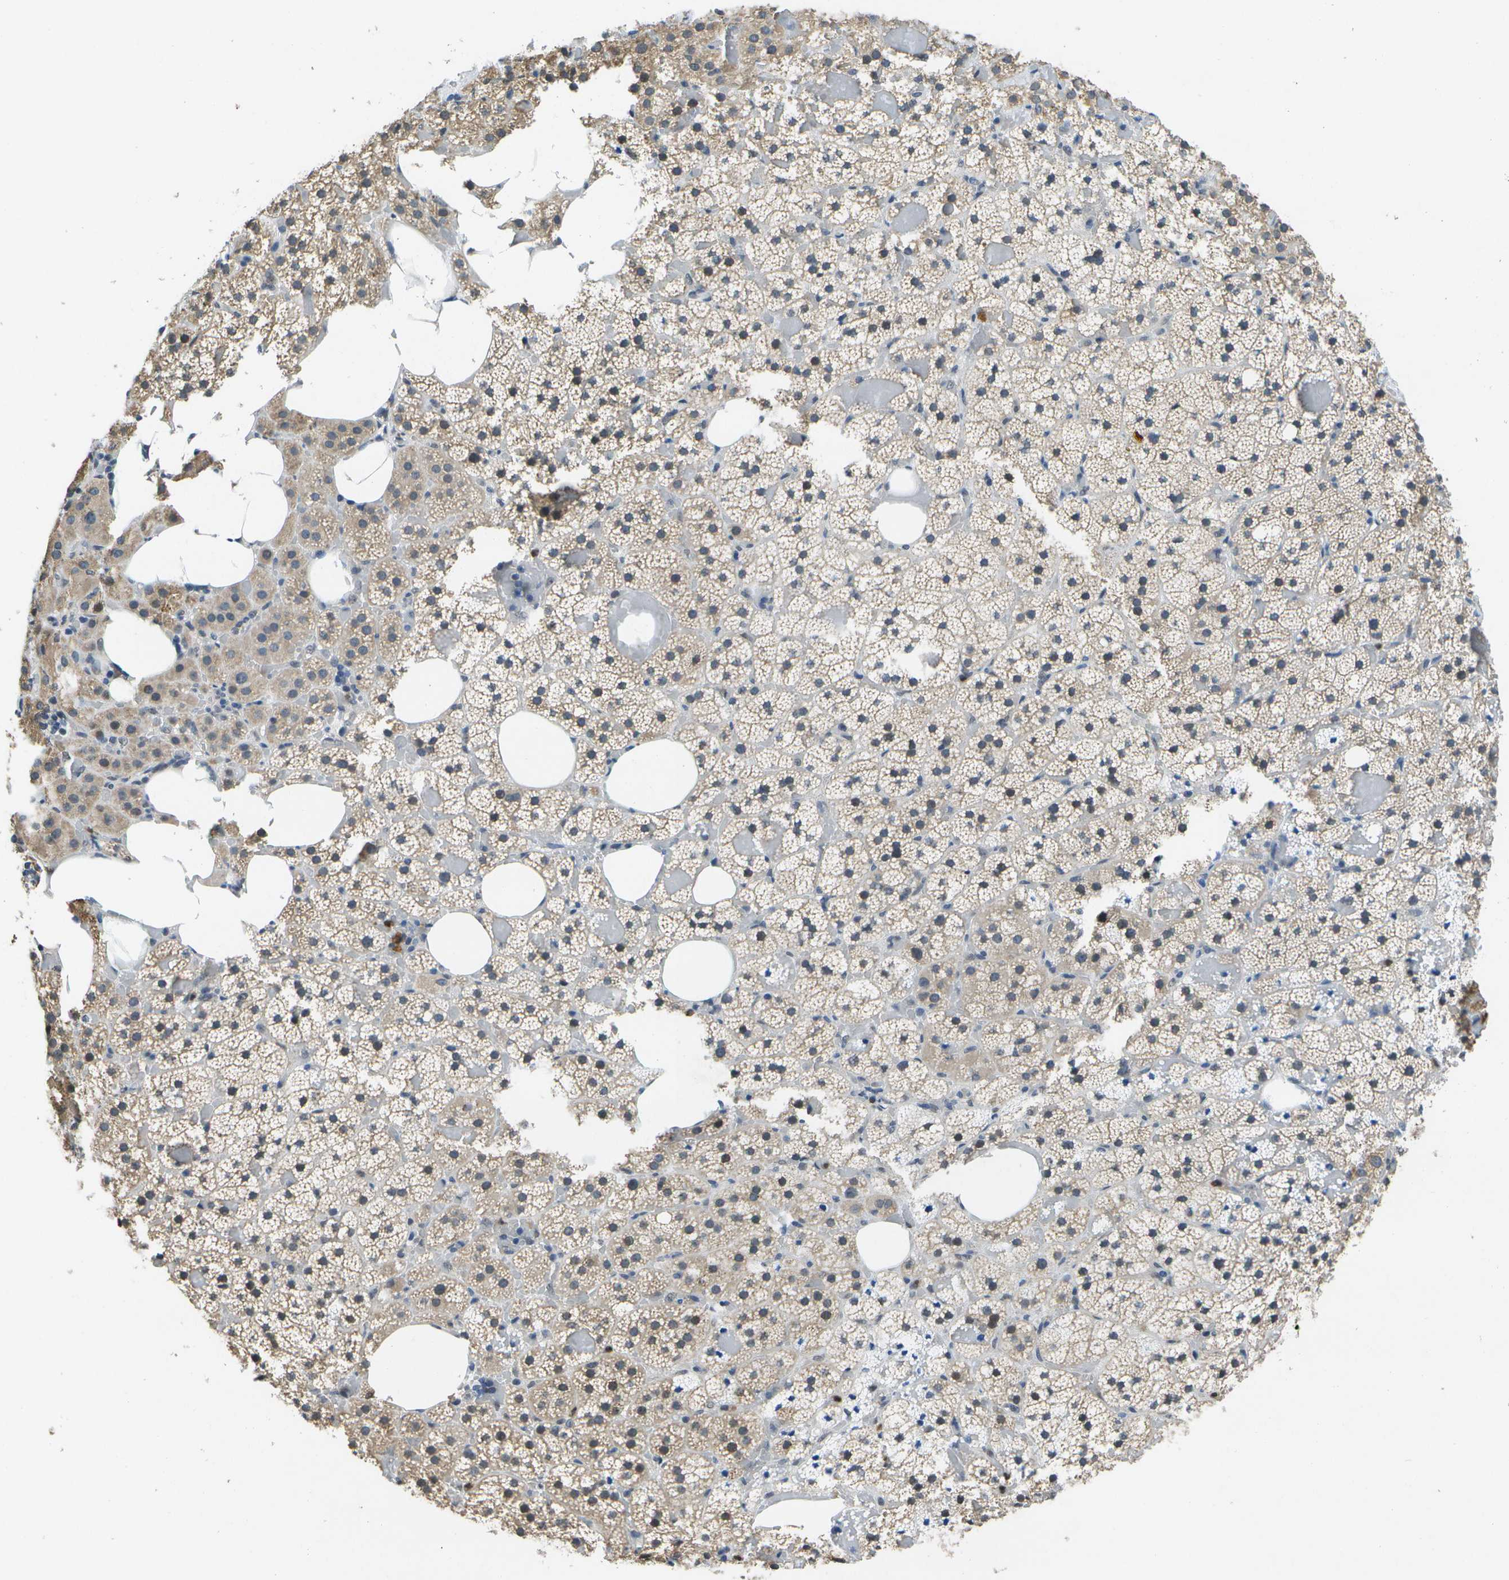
{"staining": {"intensity": "weak", "quantity": "25%-75%", "location": "cytoplasmic/membranous"}, "tissue": "adrenal gland", "cell_type": "Glandular cells", "image_type": "normal", "snomed": [{"axis": "morphology", "description": "Normal tissue, NOS"}, {"axis": "topography", "description": "Adrenal gland"}], "caption": "Human adrenal gland stained with a protein marker demonstrates weak staining in glandular cells.", "gene": "DSE", "patient": {"sex": "female", "age": 59}}